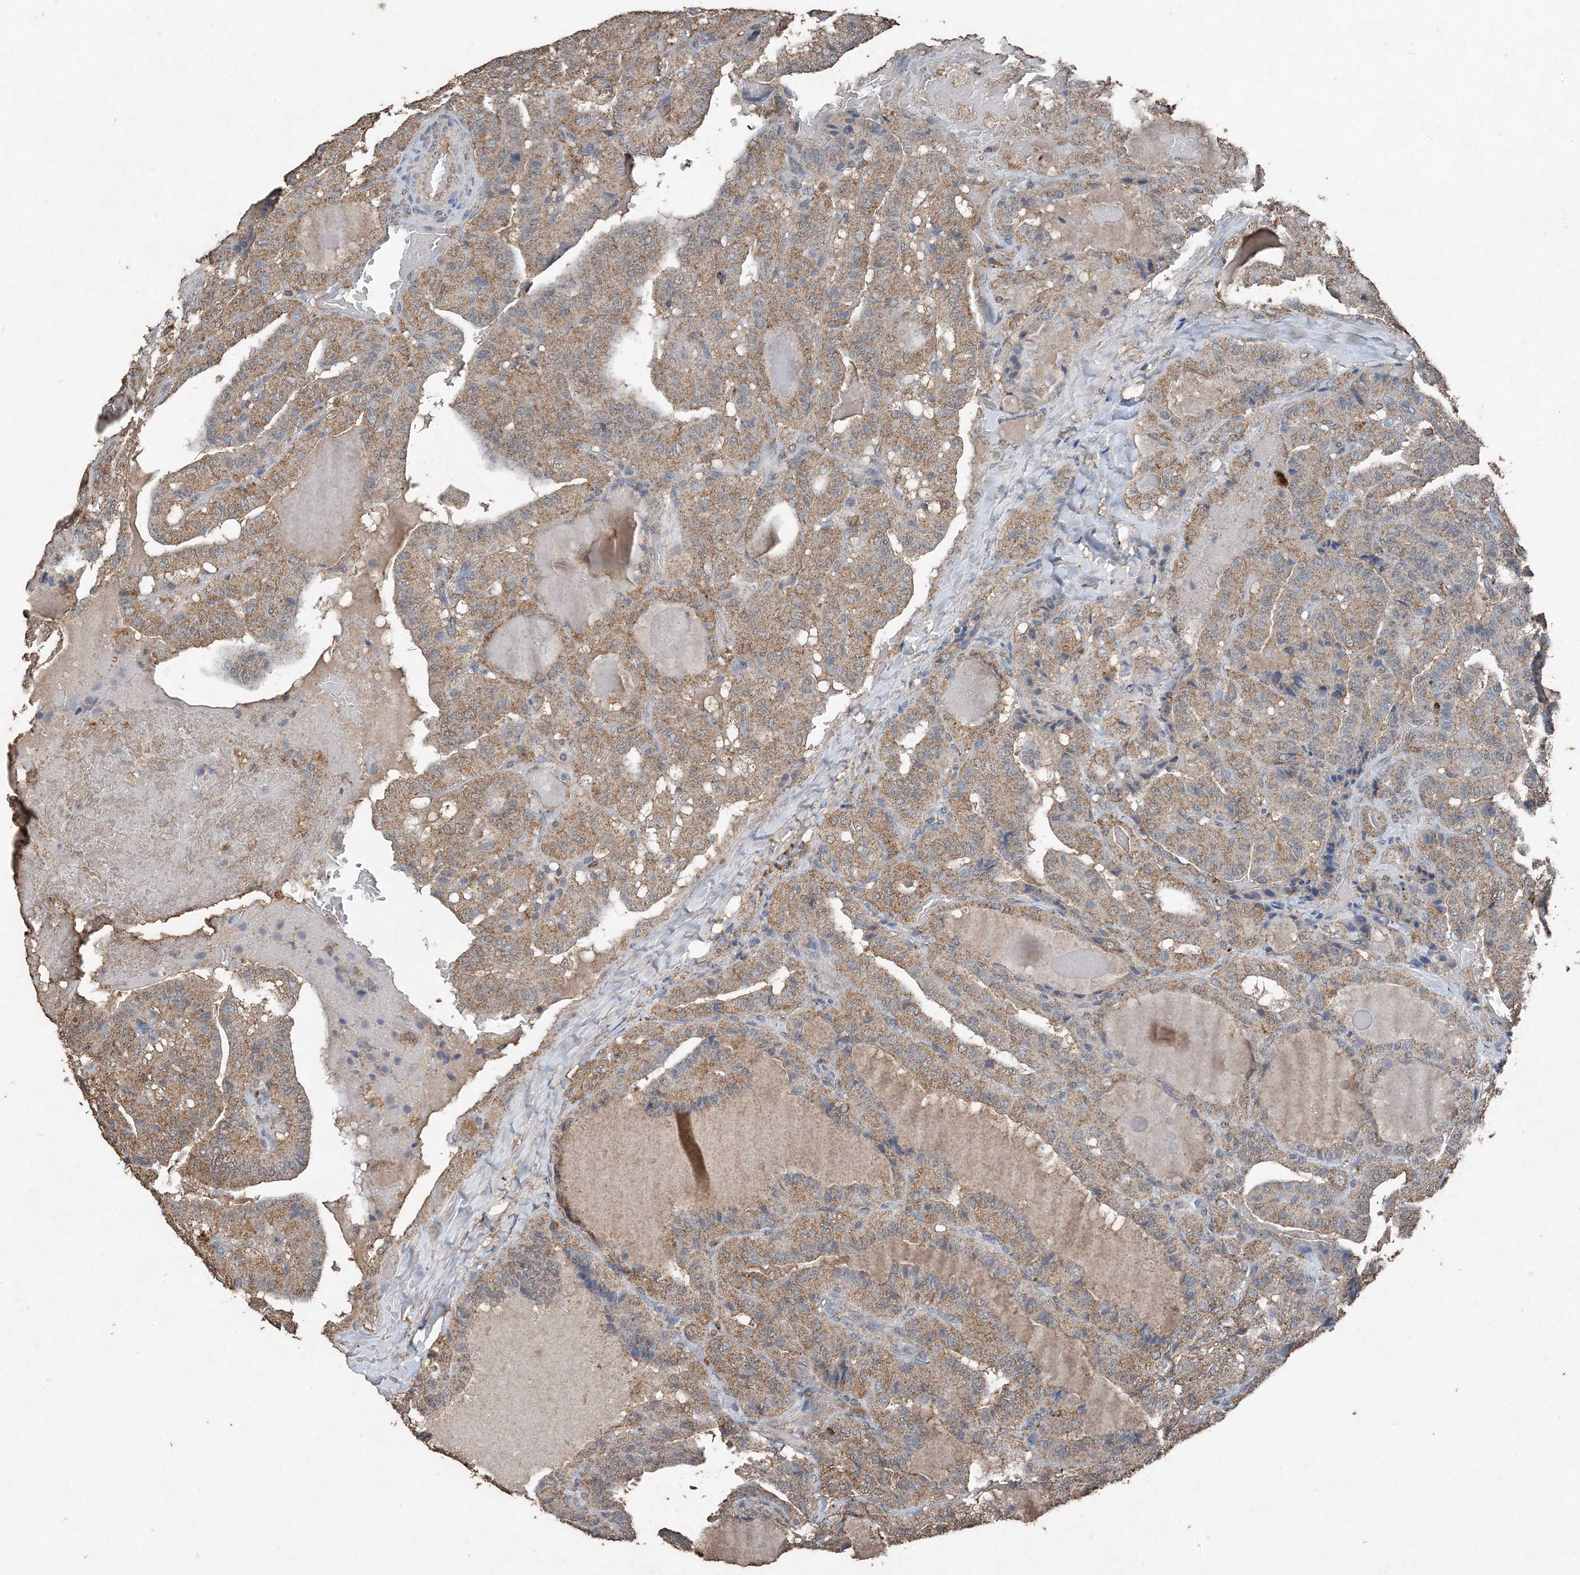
{"staining": {"intensity": "moderate", "quantity": ">75%", "location": "cytoplasmic/membranous"}, "tissue": "thyroid cancer", "cell_type": "Tumor cells", "image_type": "cancer", "snomed": [{"axis": "morphology", "description": "Papillary adenocarcinoma, NOS"}, {"axis": "topography", "description": "Thyroid gland"}], "caption": "A photomicrograph of thyroid cancer stained for a protein reveals moderate cytoplasmic/membranous brown staining in tumor cells.", "gene": "FCN3", "patient": {"sex": "male", "age": 77}}